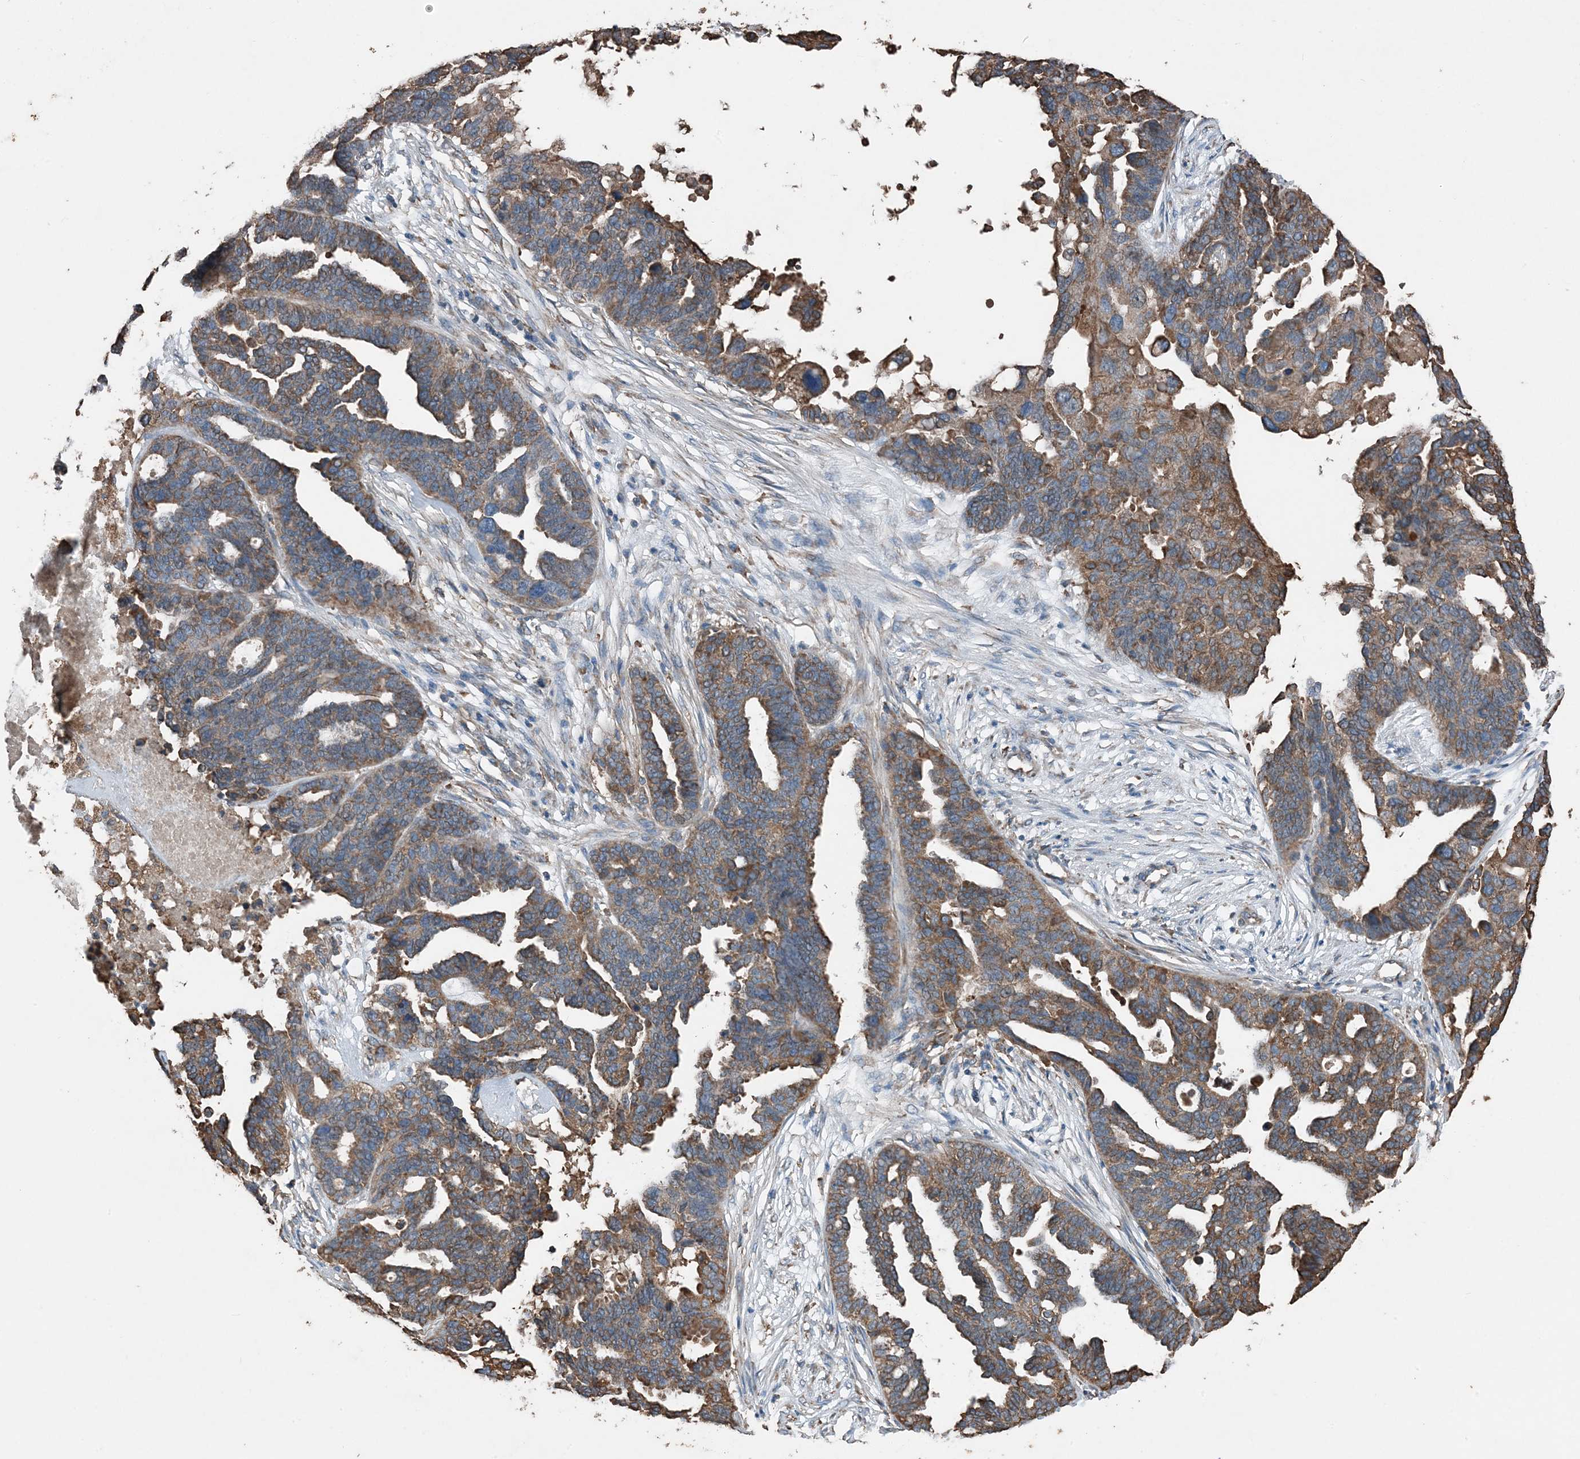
{"staining": {"intensity": "moderate", "quantity": ">75%", "location": "cytoplasmic/membranous"}, "tissue": "ovarian cancer", "cell_type": "Tumor cells", "image_type": "cancer", "snomed": [{"axis": "morphology", "description": "Cystadenocarcinoma, serous, NOS"}, {"axis": "topography", "description": "Ovary"}], "caption": "DAB immunohistochemical staining of ovarian cancer (serous cystadenocarcinoma) shows moderate cytoplasmic/membranous protein positivity in approximately >75% of tumor cells.", "gene": "PDIA6", "patient": {"sex": "female", "age": 59}}